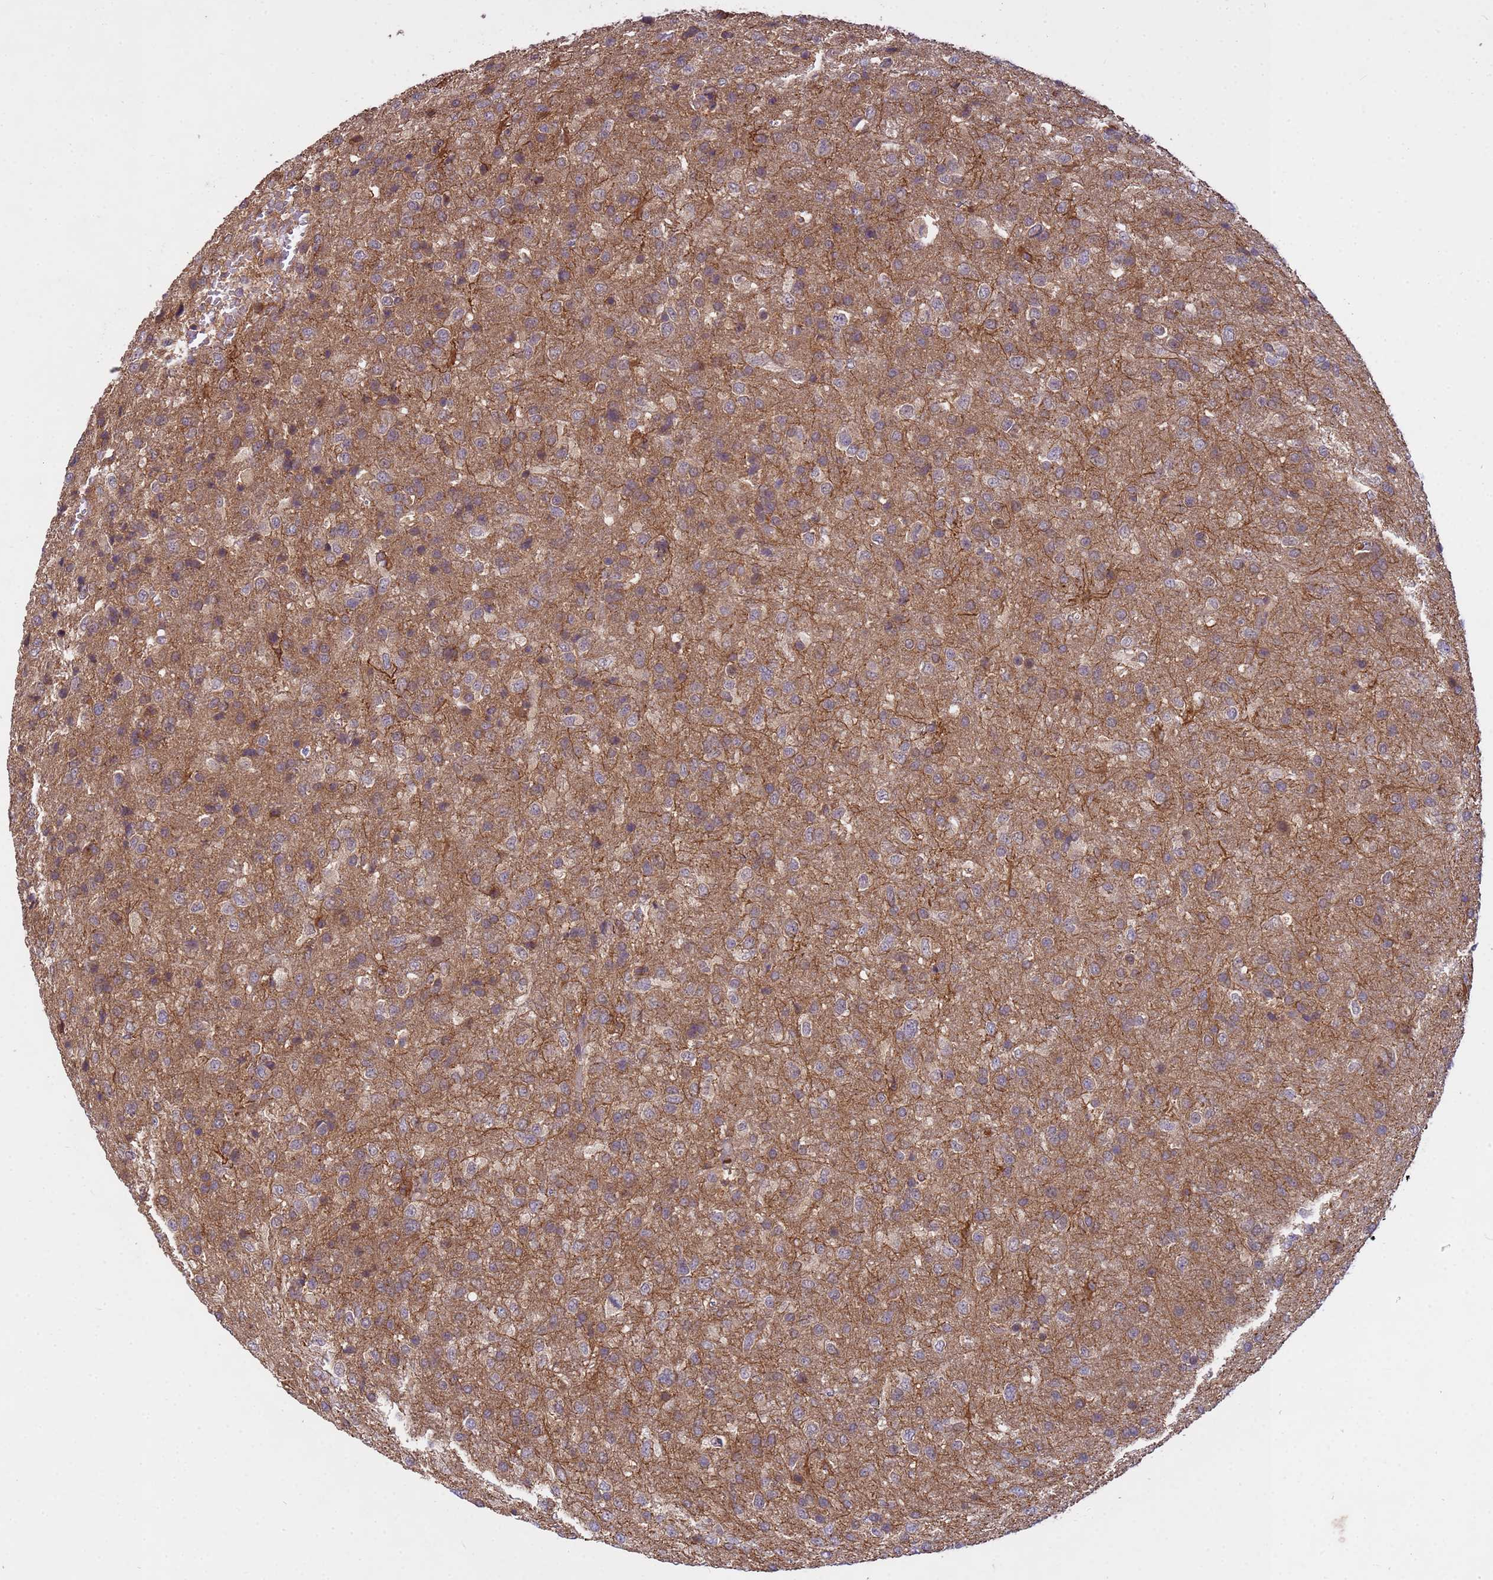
{"staining": {"intensity": "negative", "quantity": "none", "location": "none"}, "tissue": "glioma", "cell_type": "Tumor cells", "image_type": "cancer", "snomed": [{"axis": "morphology", "description": "Glioma, malignant, High grade"}, {"axis": "topography", "description": "Brain"}], "caption": "Human glioma stained for a protein using immunohistochemistry demonstrates no positivity in tumor cells.", "gene": "NPEPPS", "patient": {"sex": "female", "age": 74}}